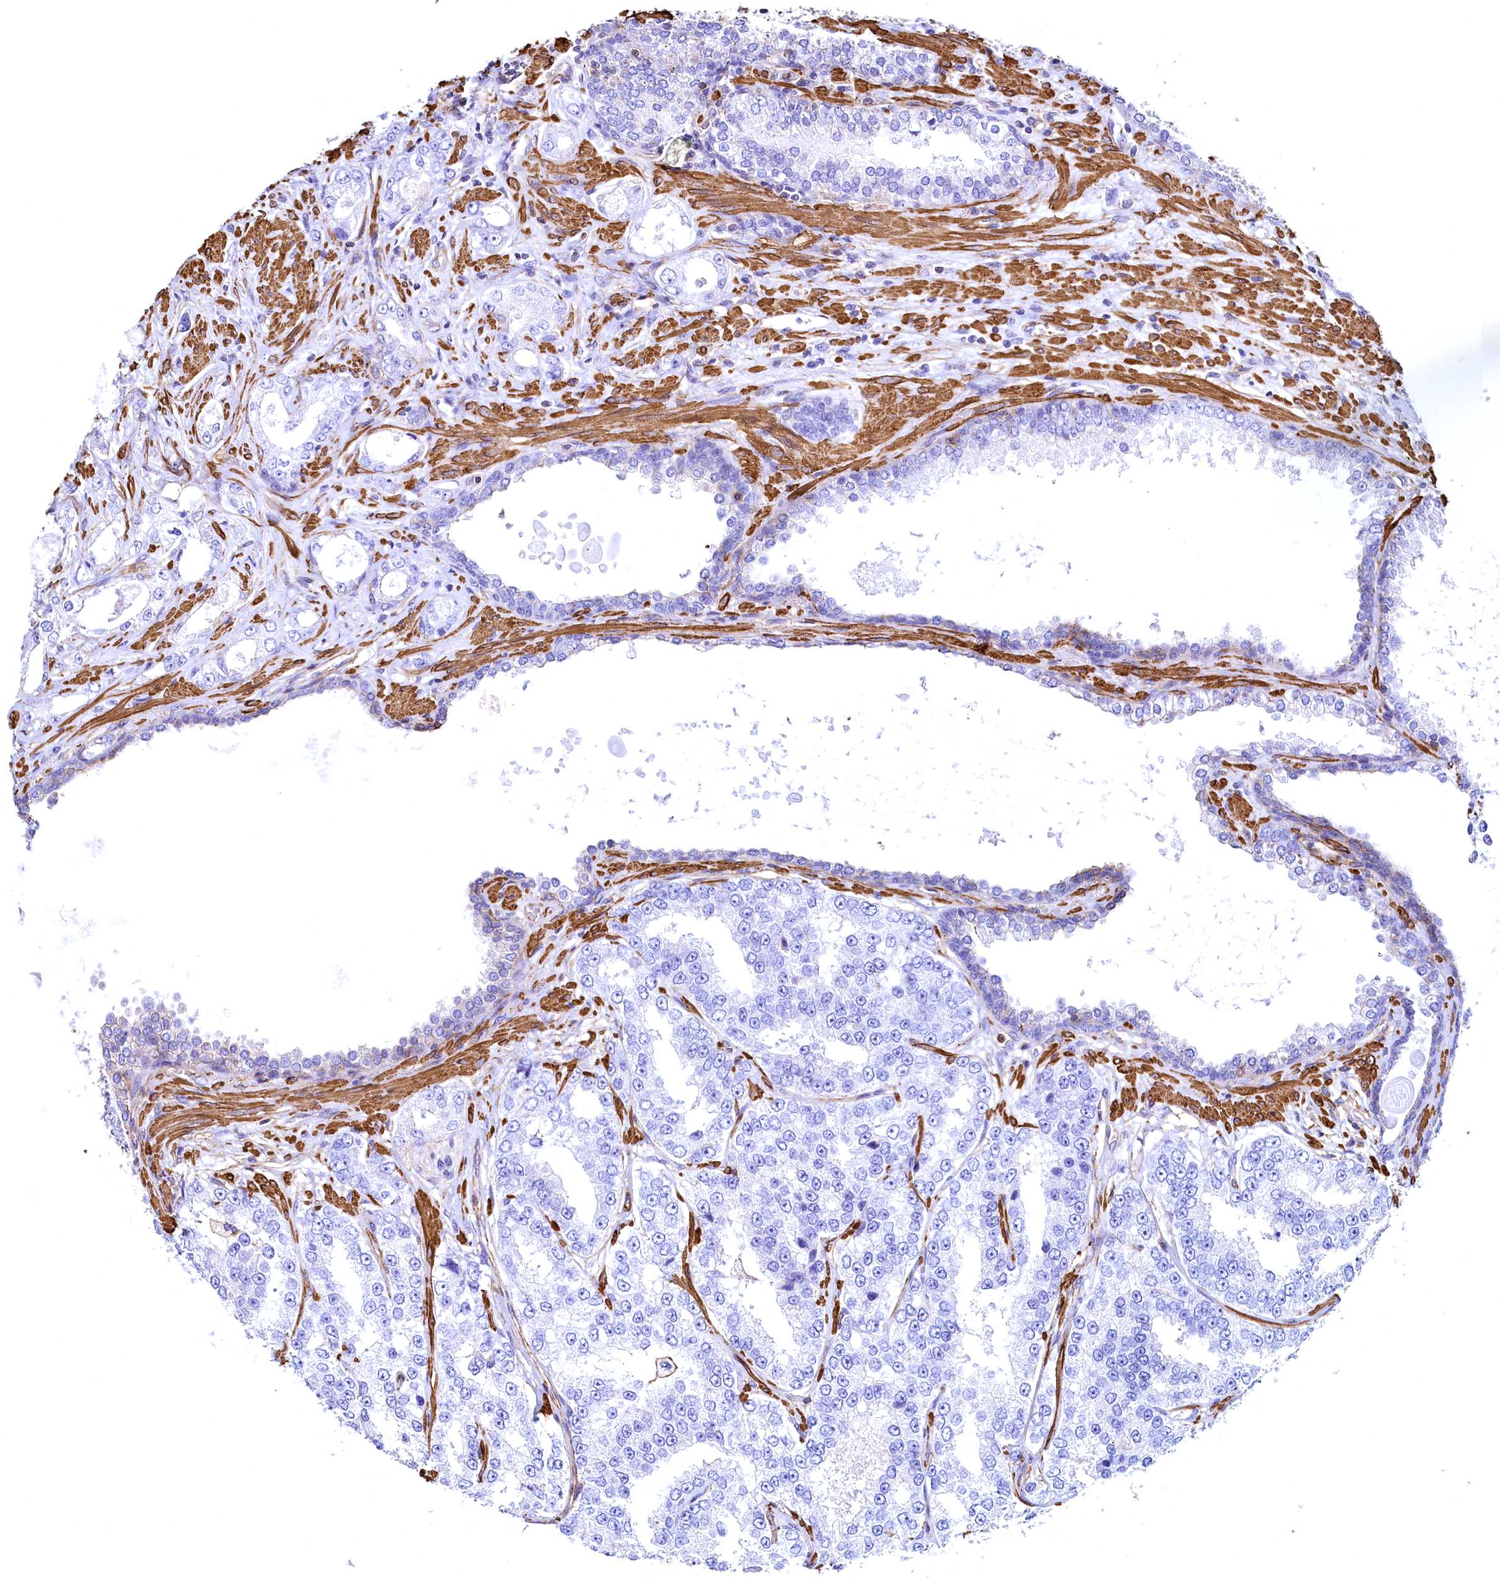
{"staining": {"intensity": "negative", "quantity": "none", "location": "none"}, "tissue": "prostate cancer", "cell_type": "Tumor cells", "image_type": "cancer", "snomed": [{"axis": "morphology", "description": "Normal tissue, NOS"}, {"axis": "morphology", "description": "Adenocarcinoma, High grade"}, {"axis": "topography", "description": "Prostate"}], "caption": "IHC image of human high-grade adenocarcinoma (prostate) stained for a protein (brown), which displays no expression in tumor cells.", "gene": "THBS1", "patient": {"sex": "male", "age": 83}}